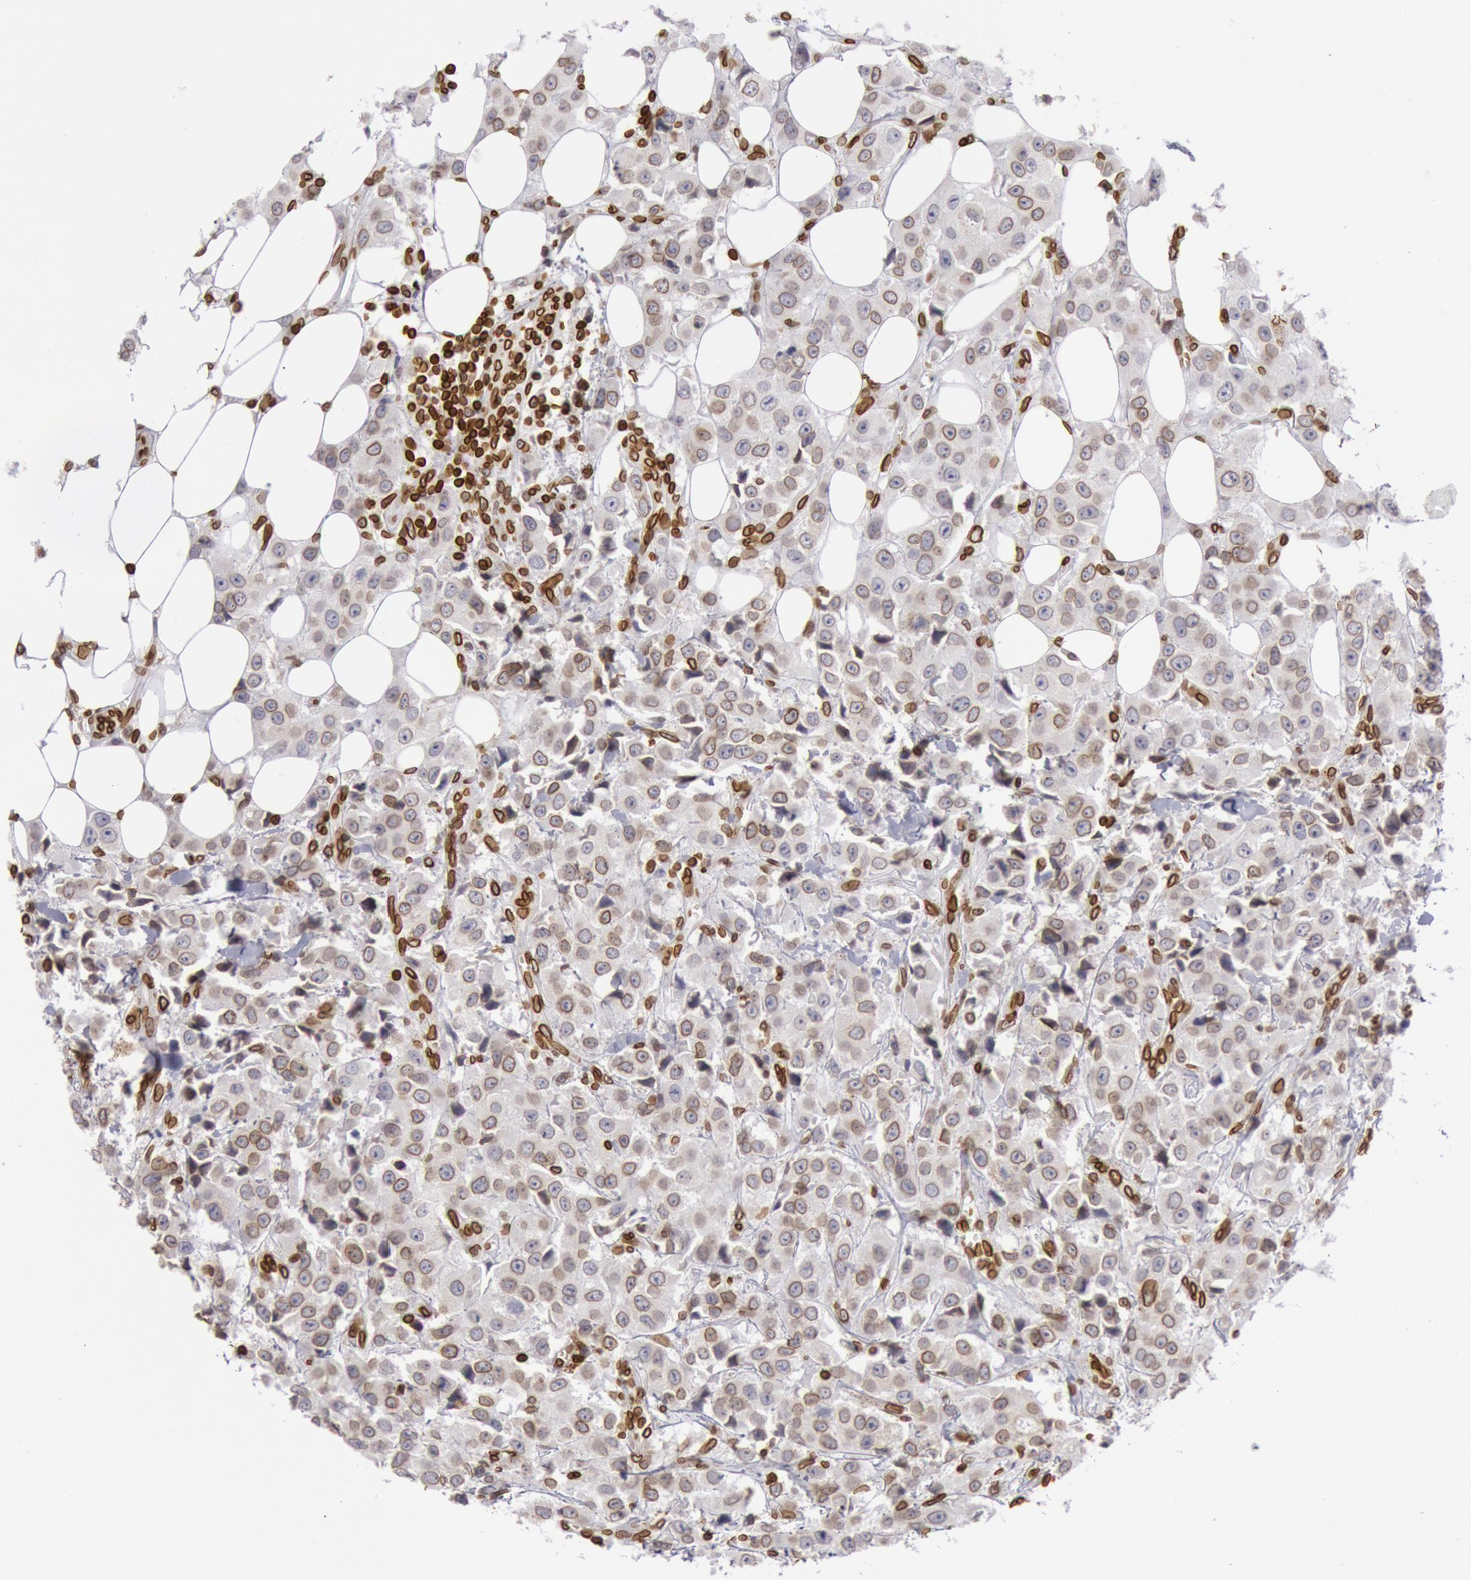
{"staining": {"intensity": "weak", "quantity": ">75%", "location": "cytoplasmic/membranous,nuclear"}, "tissue": "breast cancer", "cell_type": "Tumor cells", "image_type": "cancer", "snomed": [{"axis": "morphology", "description": "Duct carcinoma"}, {"axis": "topography", "description": "Breast"}], "caption": "Protein expression analysis of intraductal carcinoma (breast) shows weak cytoplasmic/membranous and nuclear positivity in approximately >75% of tumor cells.", "gene": "SUN2", "patient": {"sex": "female", "age": 58}}